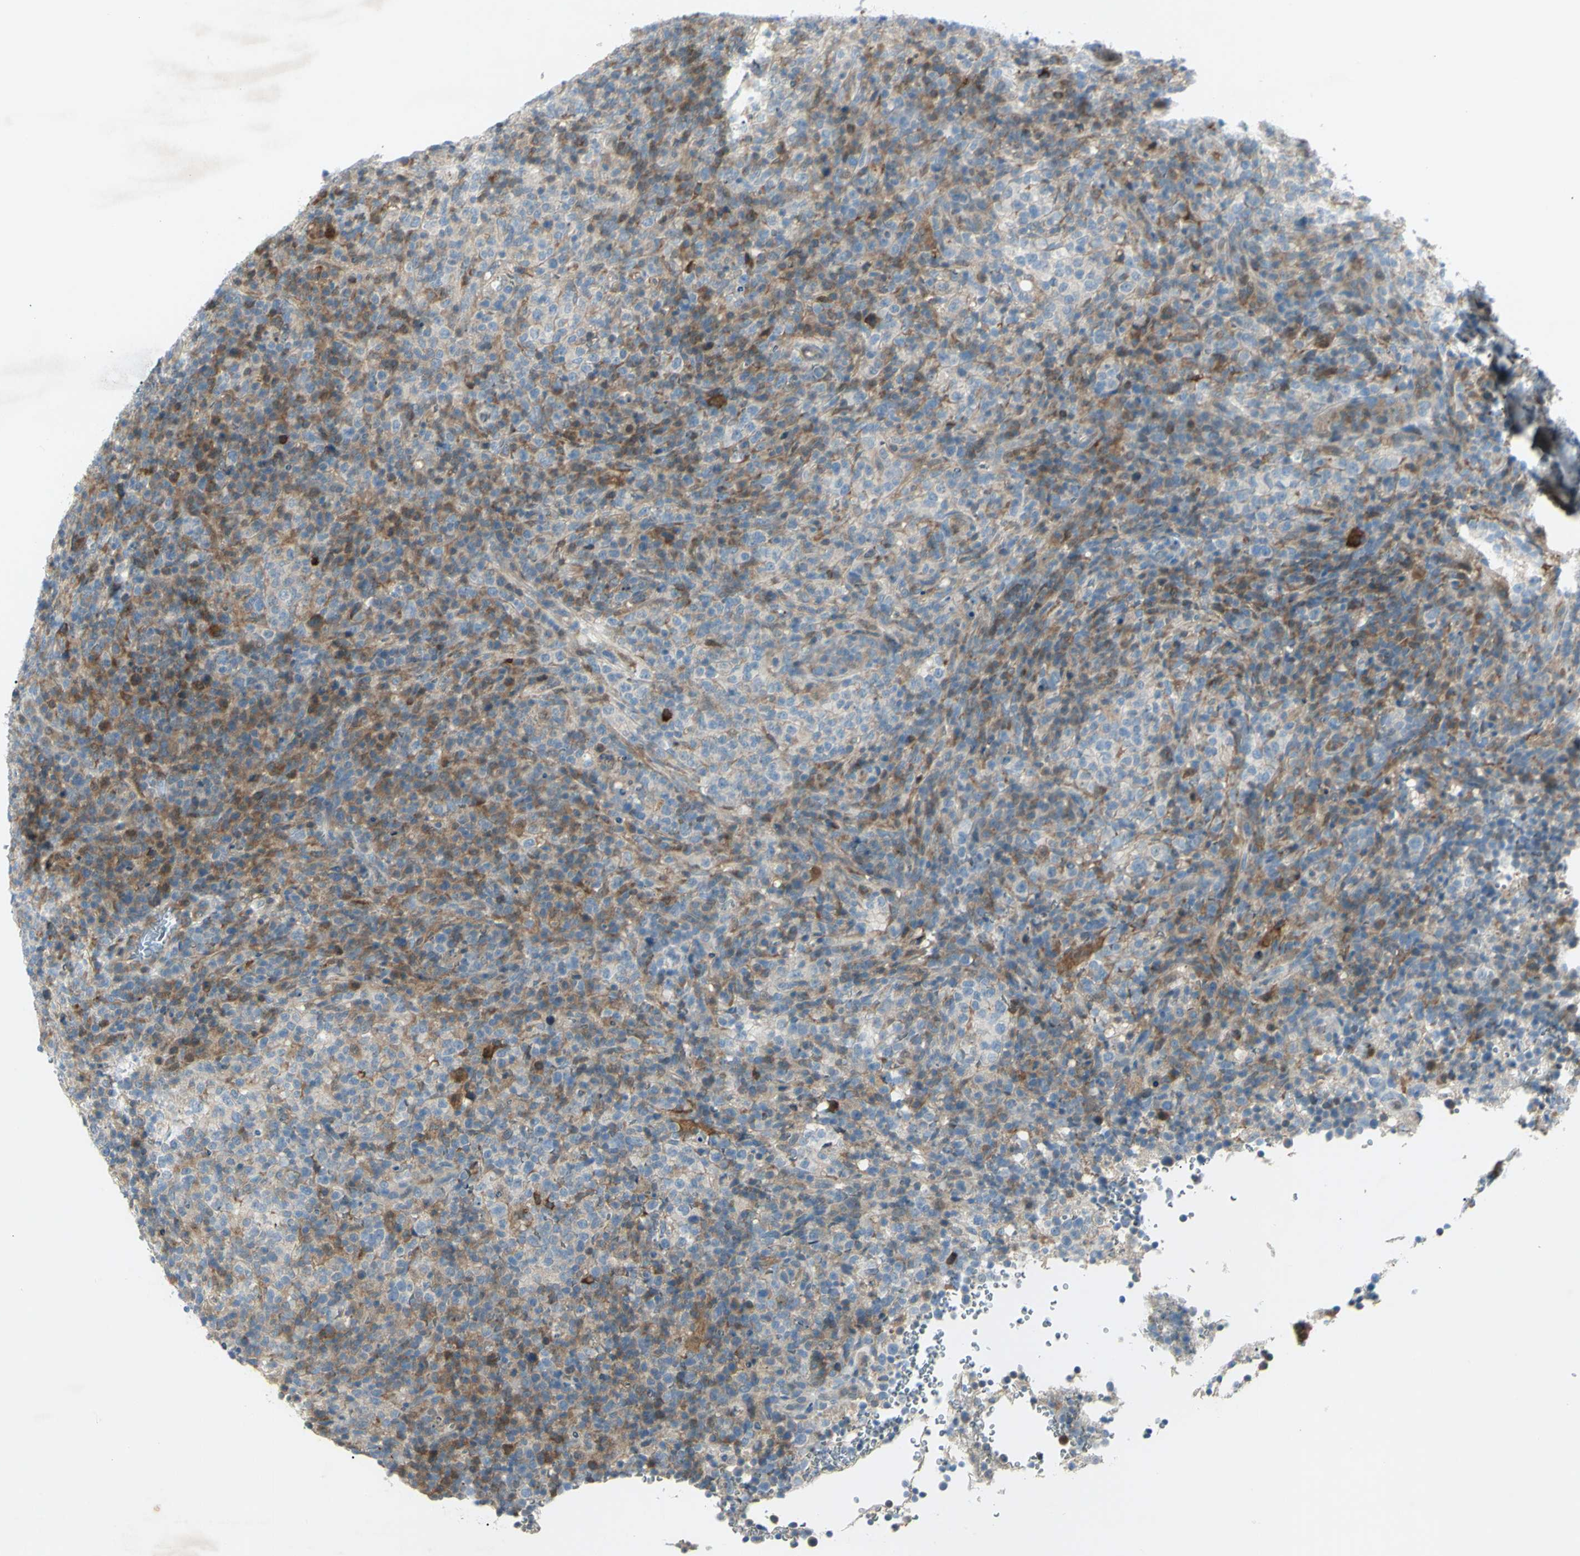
{"staining": {"intensity": "moderate", "quantity": "25%-75%", "location": "cytoplasmic/membranous"}, "tissue": "lymphoma", "cell_type": "Tumor cells", "image_type": "cancer", "snomed": [{"axis": "morphology", "description": "Malignant lymphoma, non-Hodgkin's type, High grade"}, {"axis": "topography", "description": "Lymph node"}], "caption": "Immunohistochemical staining of high-grade malignant lymphoma, non-Hodgkin's type exhibits medium levels of moderate cytoplasmic/membranous protein positivity in about 25%-75% of tumor cells.", "gene": "C1orf159", "patient": {"sex": "female", "age": 76}}